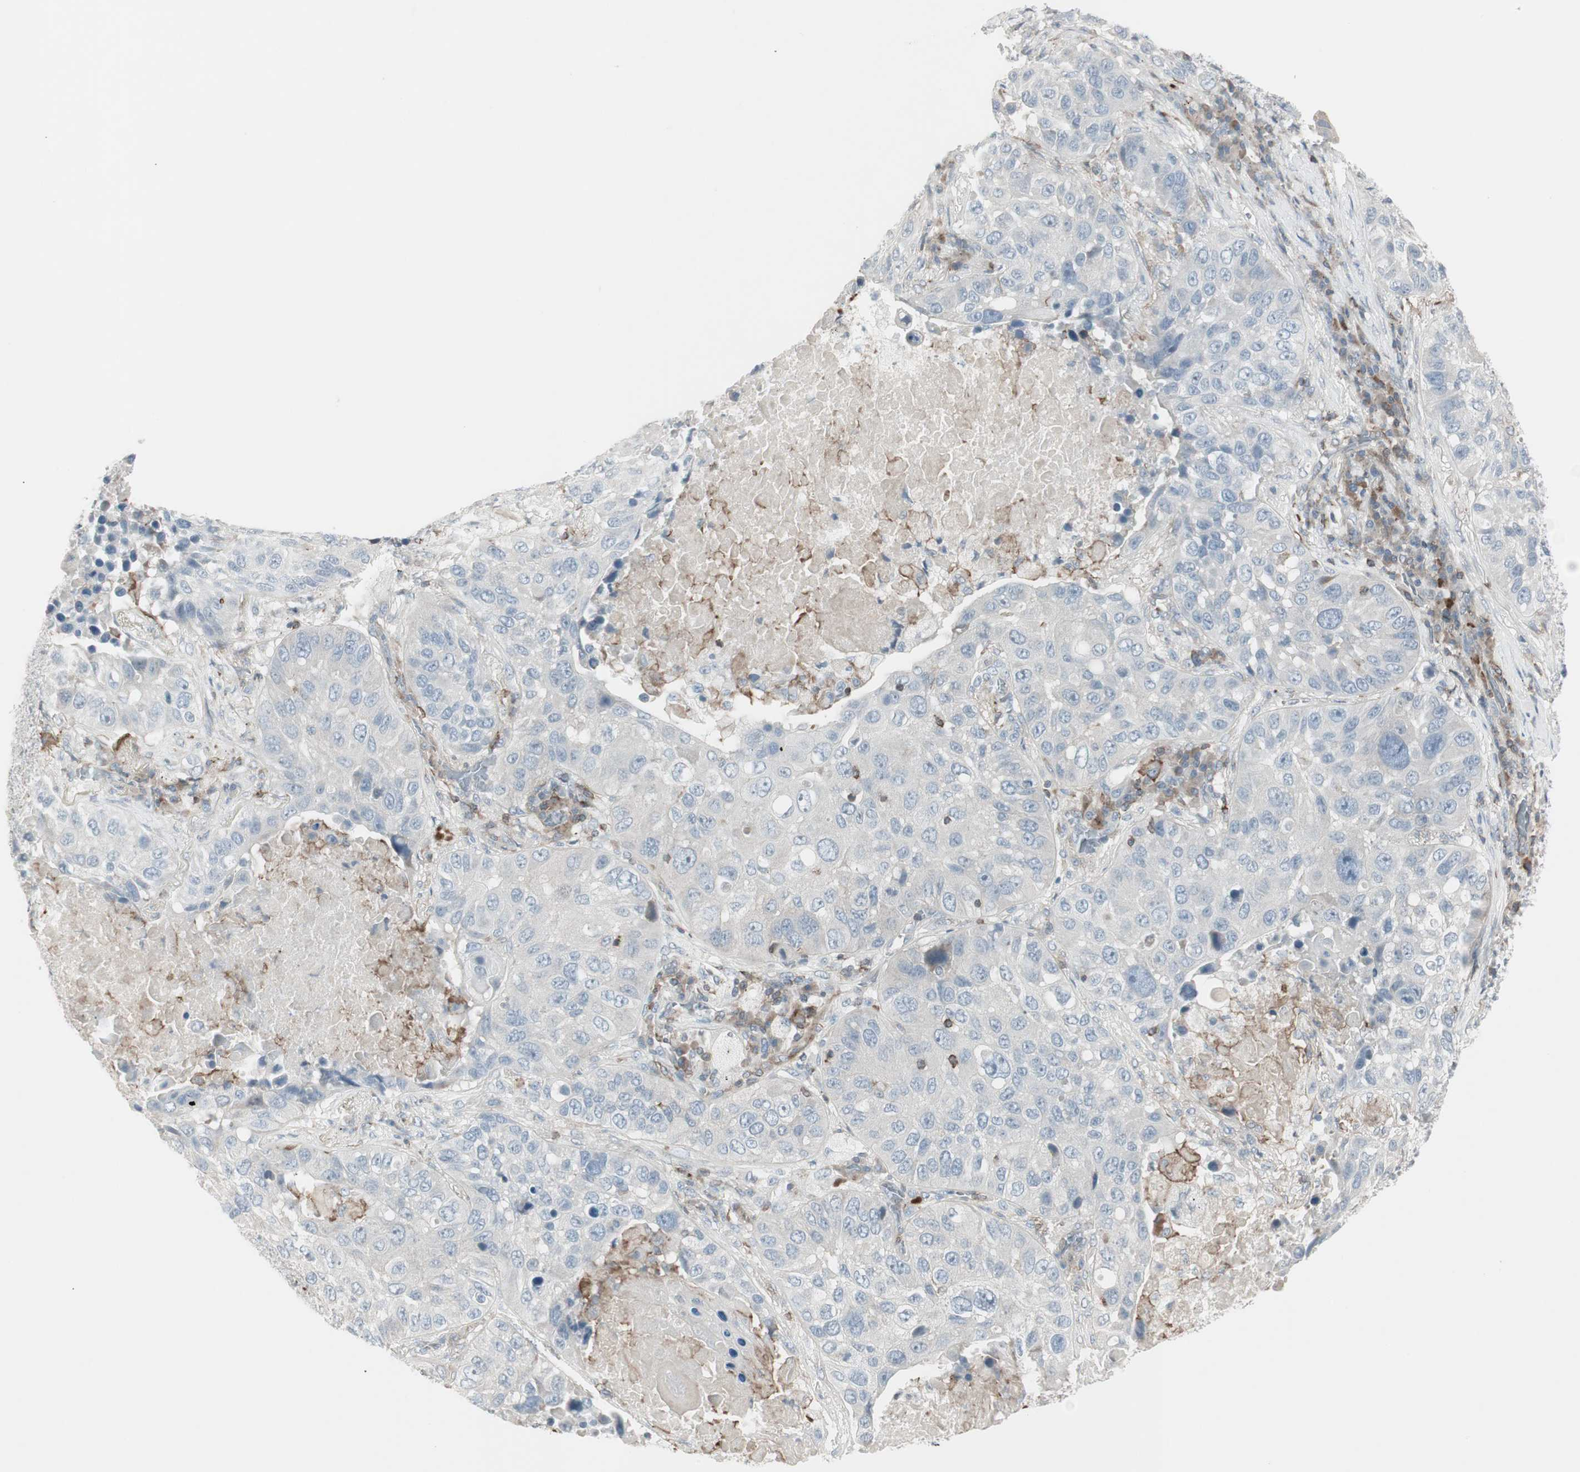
{"staining": {"intensity": "negative", "quantity": "none", "location": "none"}, "tissue": "lung cancer", "cell_type": "Tumor cells", "image_type": "cancer", "snomed": [{"axis": "morphology", "description": "Squamous cell carcinoma, NOS"}, {"axis": "topography", "description": "Lung"}], "caption": "IHC image of squamous cell carcinoma (lung) stained for a protein (brown), which exhibits no staining in tumor cells.", "gene": "MAP4K4", "patient": {"sex": "male", "age": 57}}